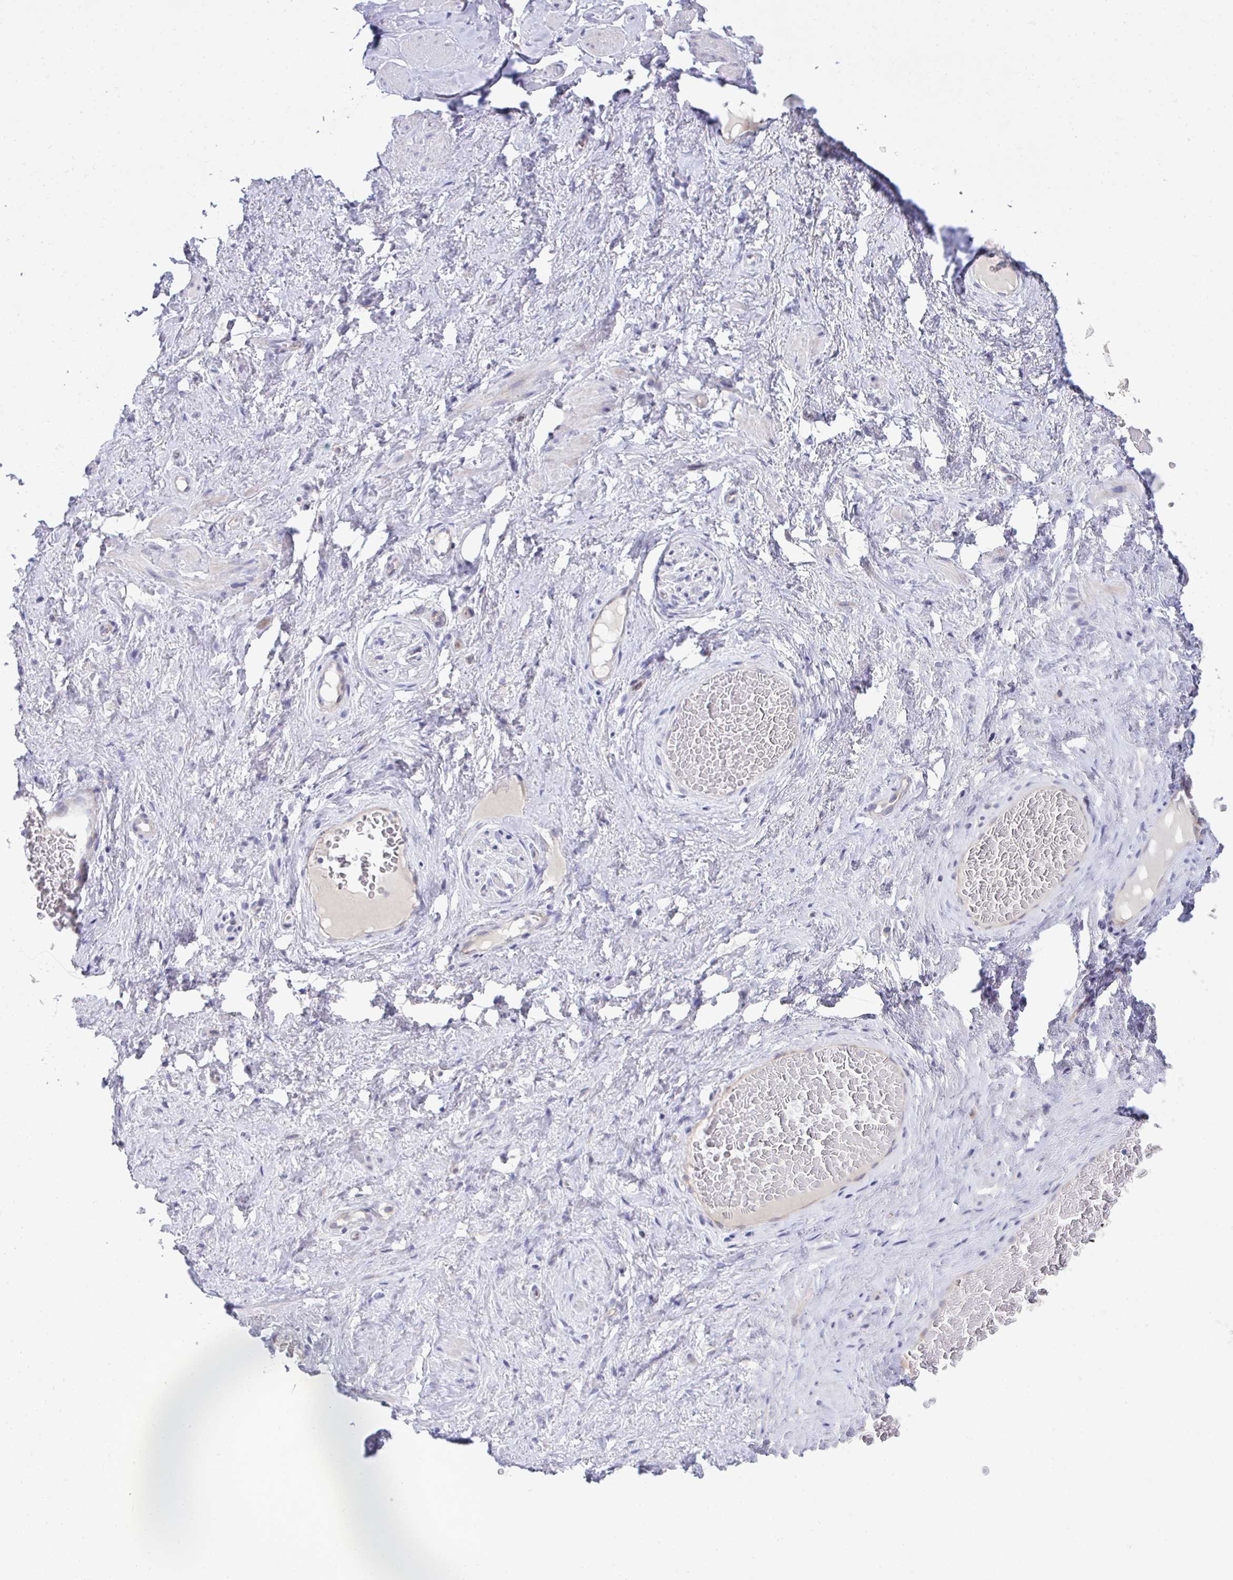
{"staining": {"intensity": "negative", "quantity": "none", "location": "none"}, "tissue": "soft tissue", "cell_type": "Fibroblasts", "image_type": "normal", "snomed": [{"axis": "morphology", "description": "Normal tissue, NOS"}, {"axis": "topography", "description": "Vagina"}, {"axis": "topography", "description": "Peripheral nerve tissue"}], "caption": "An immunohistochemistry micrograph of normal soft tissue is shown. There is no staining in fibroblasts of soft tissue.", "gene": "MED9", "patient": {"sex": "female", "age": 71}}